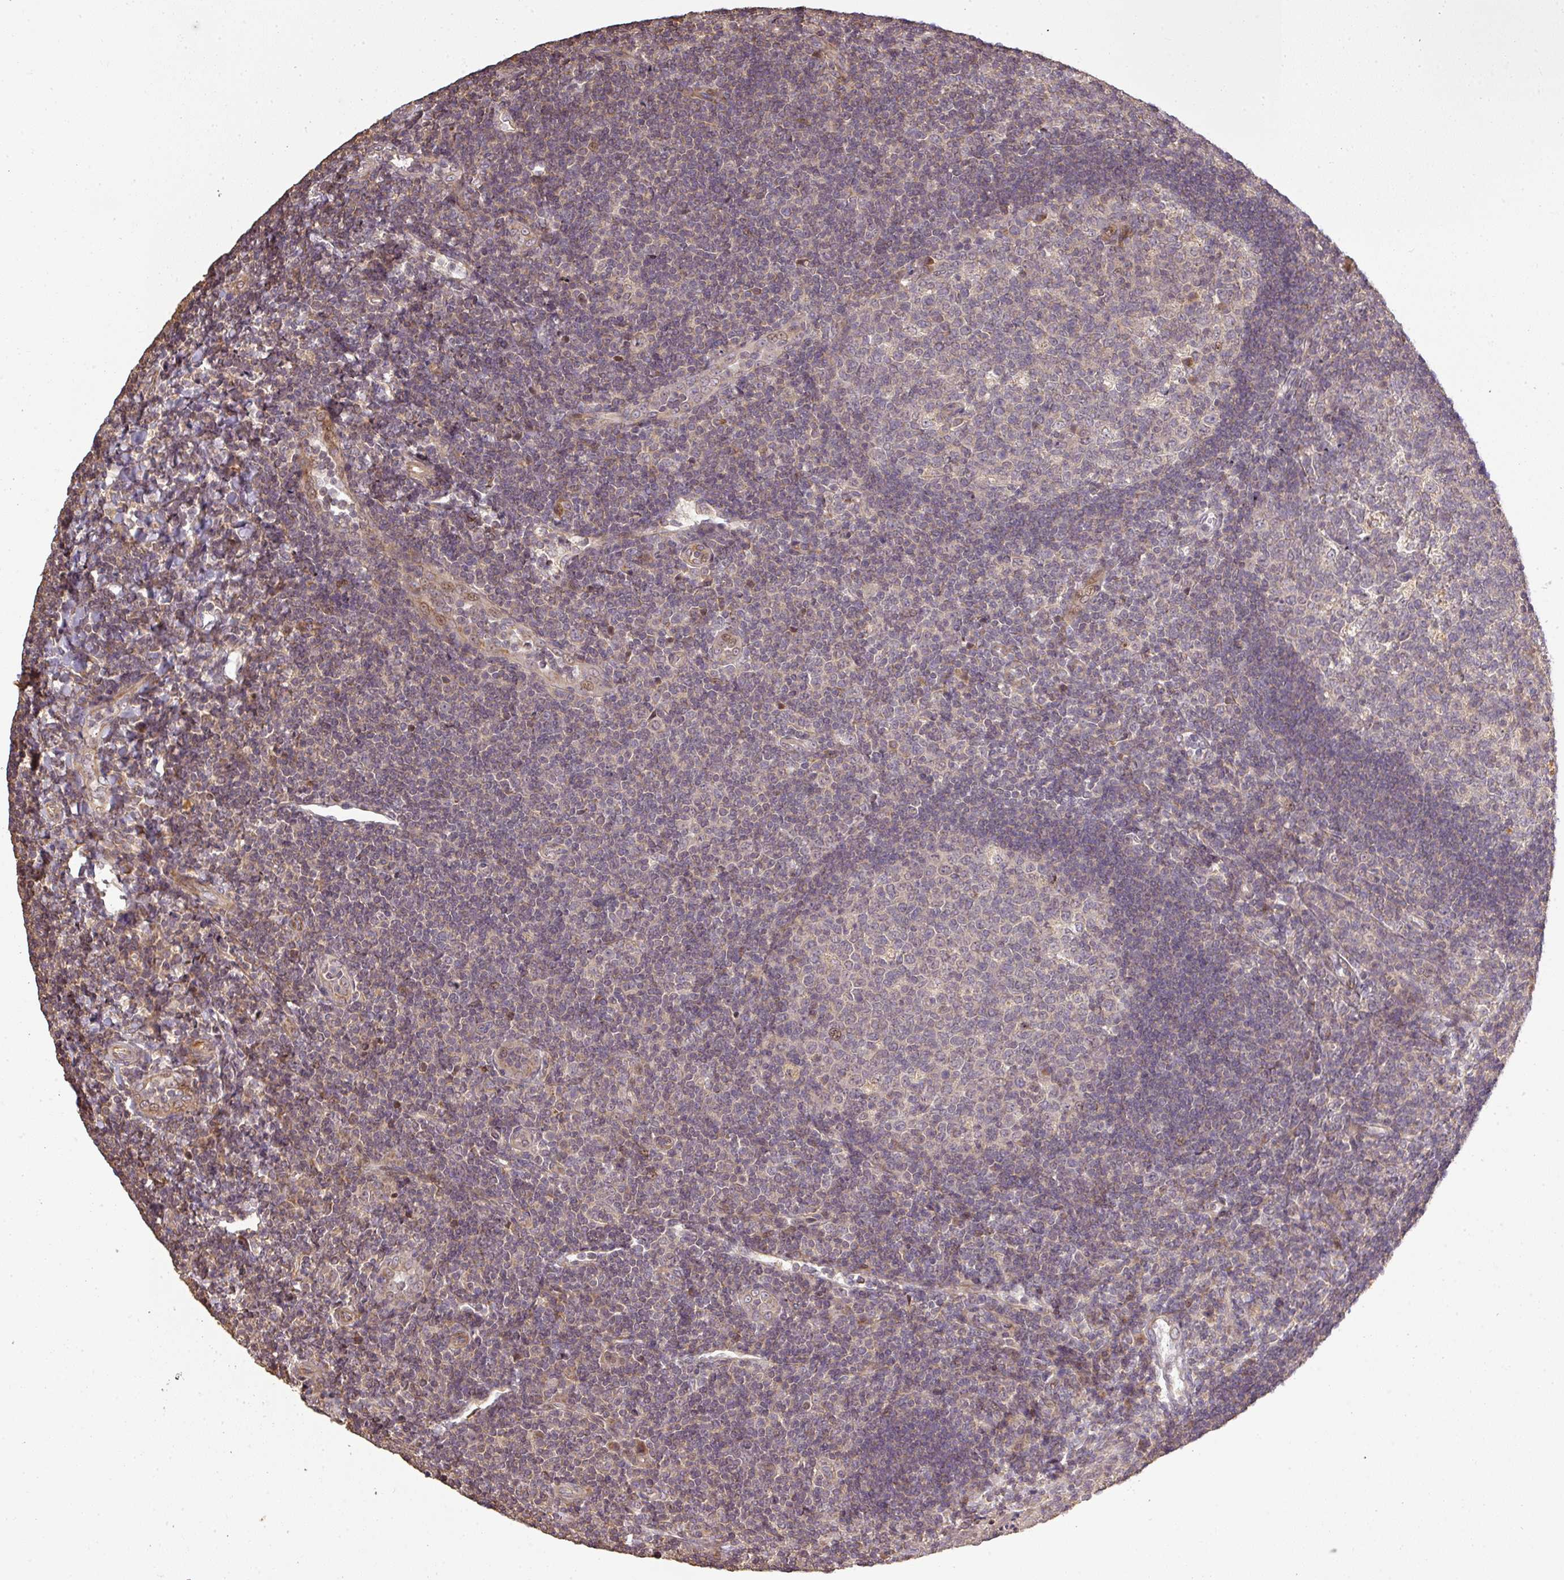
{"staining": {"intensity": "moderate", "quantity": "<25%", "location": "cytoplasmic/membranous,nuclear"}, "tissue": "tonsil", "cell_type": "Germinal center cells", "image_type": "normal", "snomed": [{"axis": "morphology", "description": "Normal tissue, NOS"}, {"axis": "topography", "description": "Tonsil"}], "caption": "Protein staining of benign tonsil reveals moderate cytoplasmic/membranous,nuclear expression in approximately <25% of germinal center cells.", "gene": "FAIM", "patient": {"sex": "male", "age": 17}}